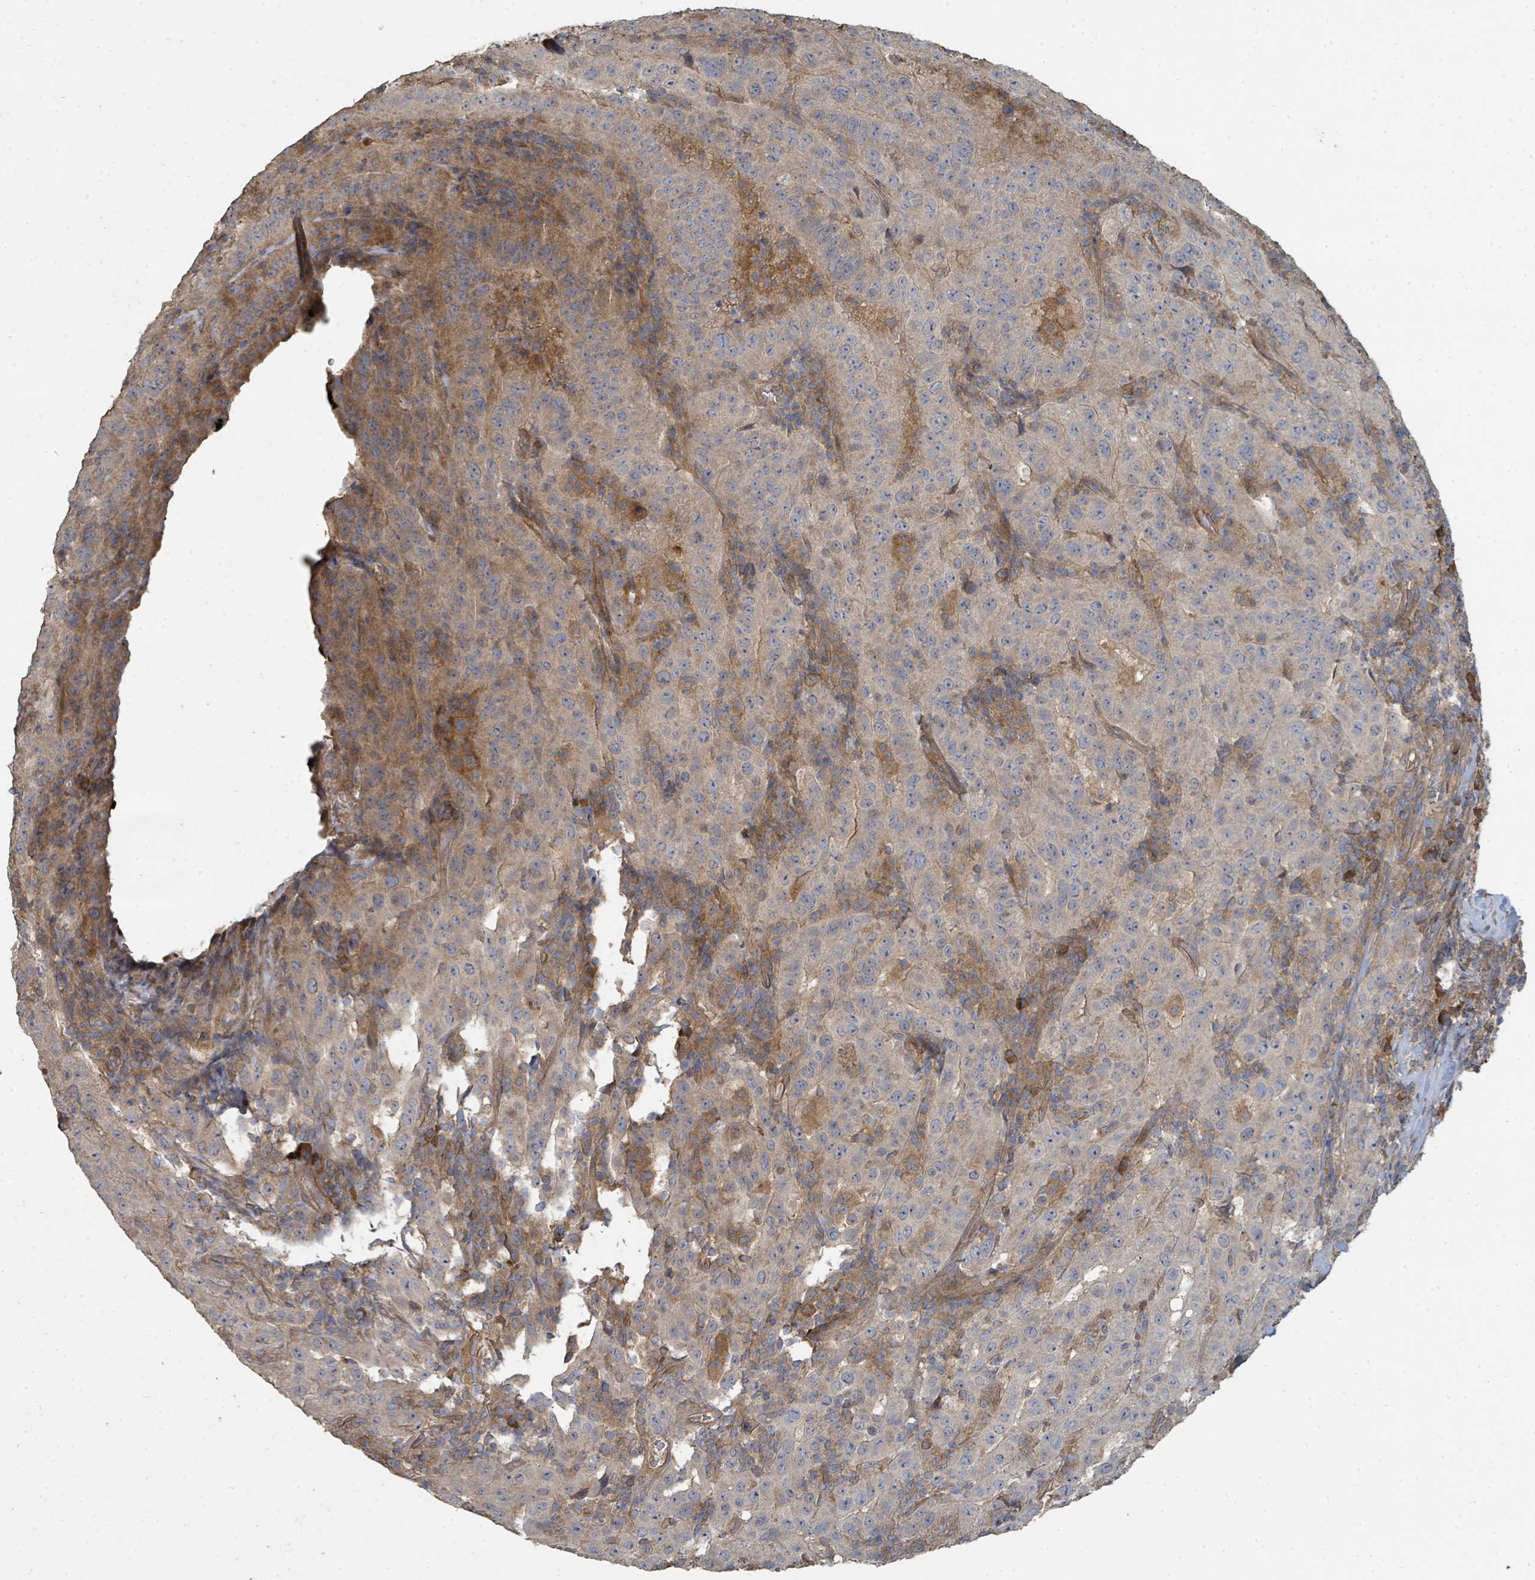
{"staining": {"intensity": "negative", "quantity": "none", "location": "none"}, "tissue": "pancreatic cancer", "cell_type": "Tumor cells", "image_type": "cancer", "snomed": [{"axis": "morphology", "description": "Adenocarcinoma, NOS"}, {"axis": "topography", "description": "Pancreas"}], "caption": "Photomicrograph shows no protein expression in tumor cells of pancreatic adenocarcinoma tissue. (DAB immunohistochemistry with hematoxylin counter stain).", "gene": "WDFY1", "patient": {"sex": "male", "age": 63}}